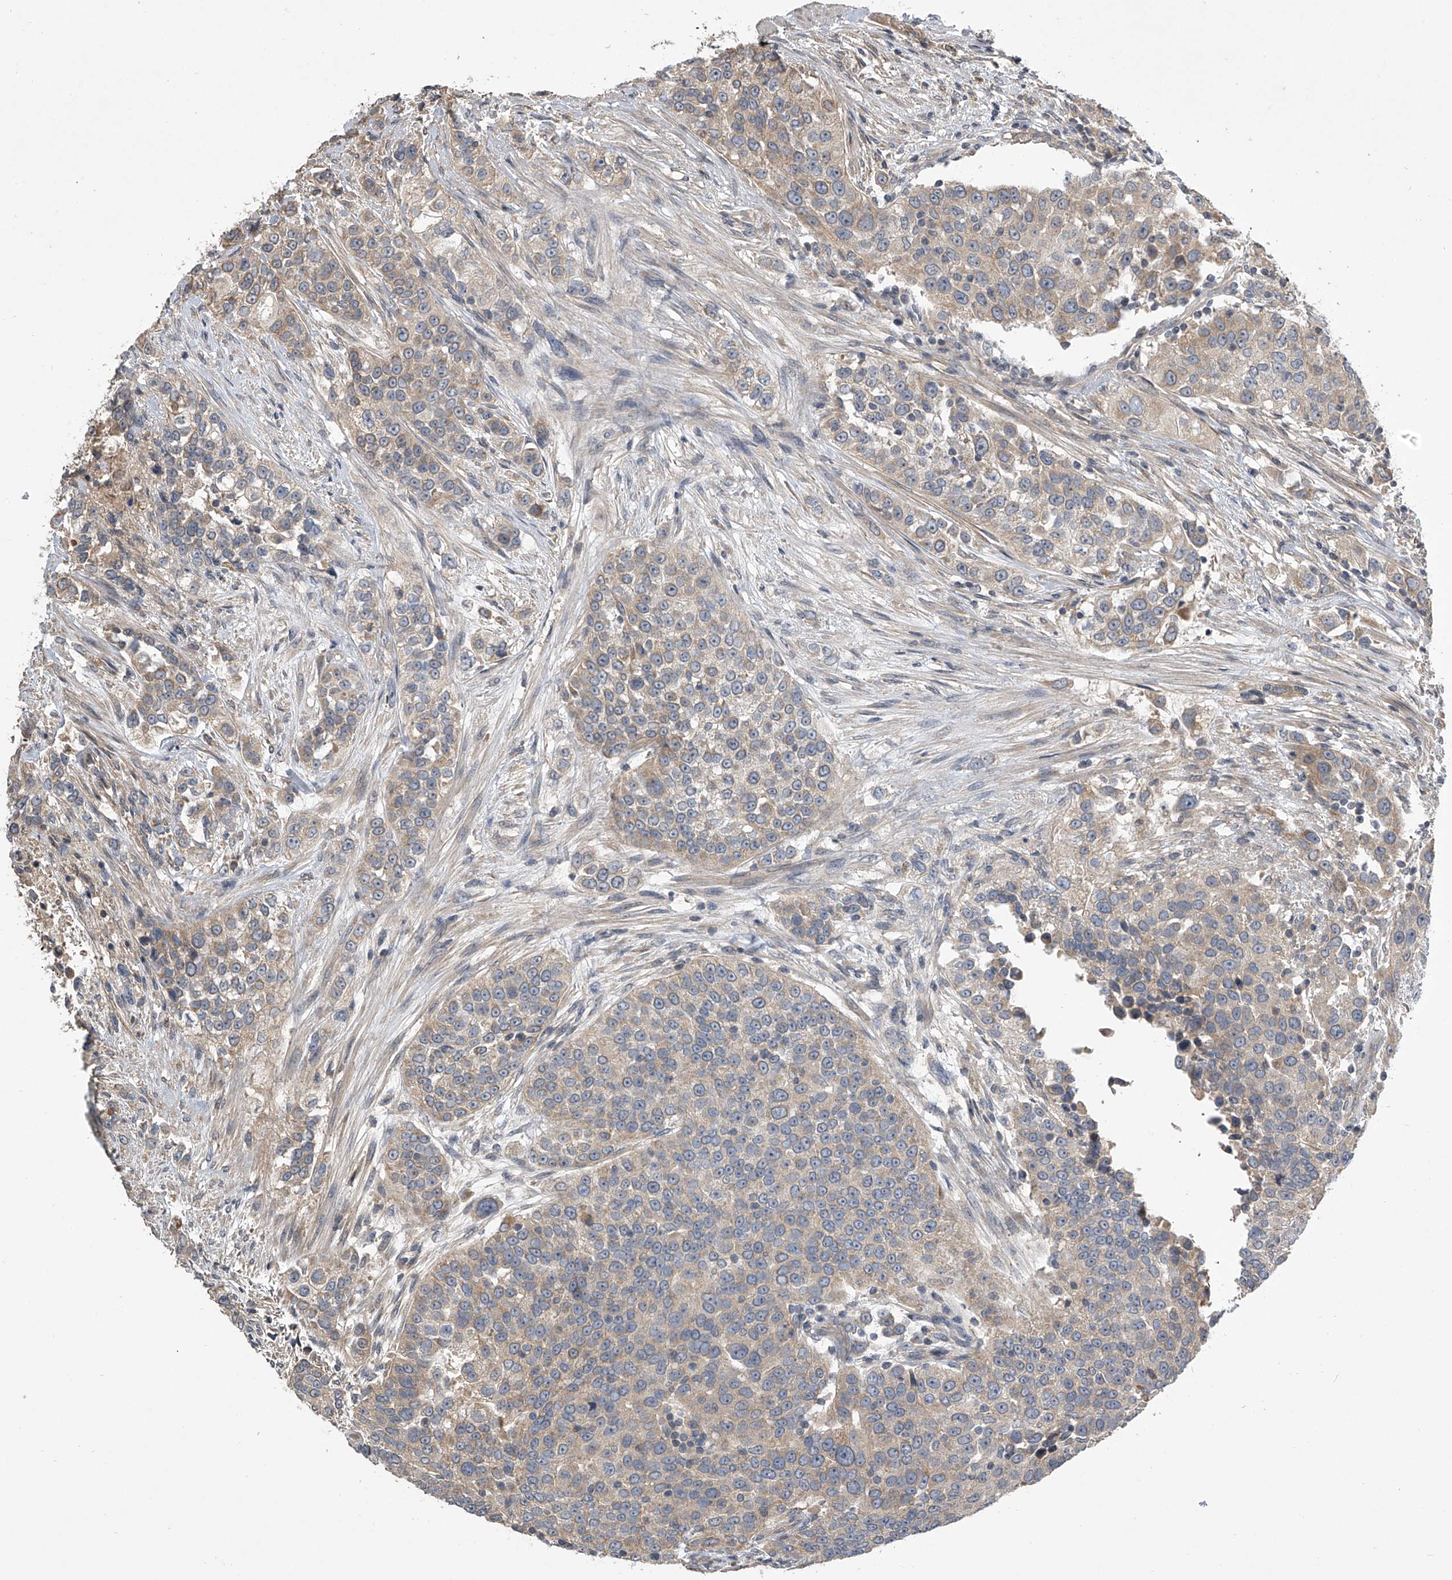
{"staining": {"intensity": "weak", "quantity": "25%-75%", "location": "cytoplasmic/membranous"}, "tissue": "urothelial cancer", "cell_type": "Tumor cells", "image_type": "cancer", "snomed": [{"axis": "morphology", "description": "Urothelial carcinoma, High grade"}, {"axis": "topography", "description": "Urinary bladder"}], "caption": "The image demonstrates immunohistochemical staining of high-grade urothelial carcinoma. There is weak cytoplasmic/membranous positivity is appreciated in about 25%-75% of tumor cells.", "gene": "NFS1", "patient": {"sex": "female", "age": 80}}